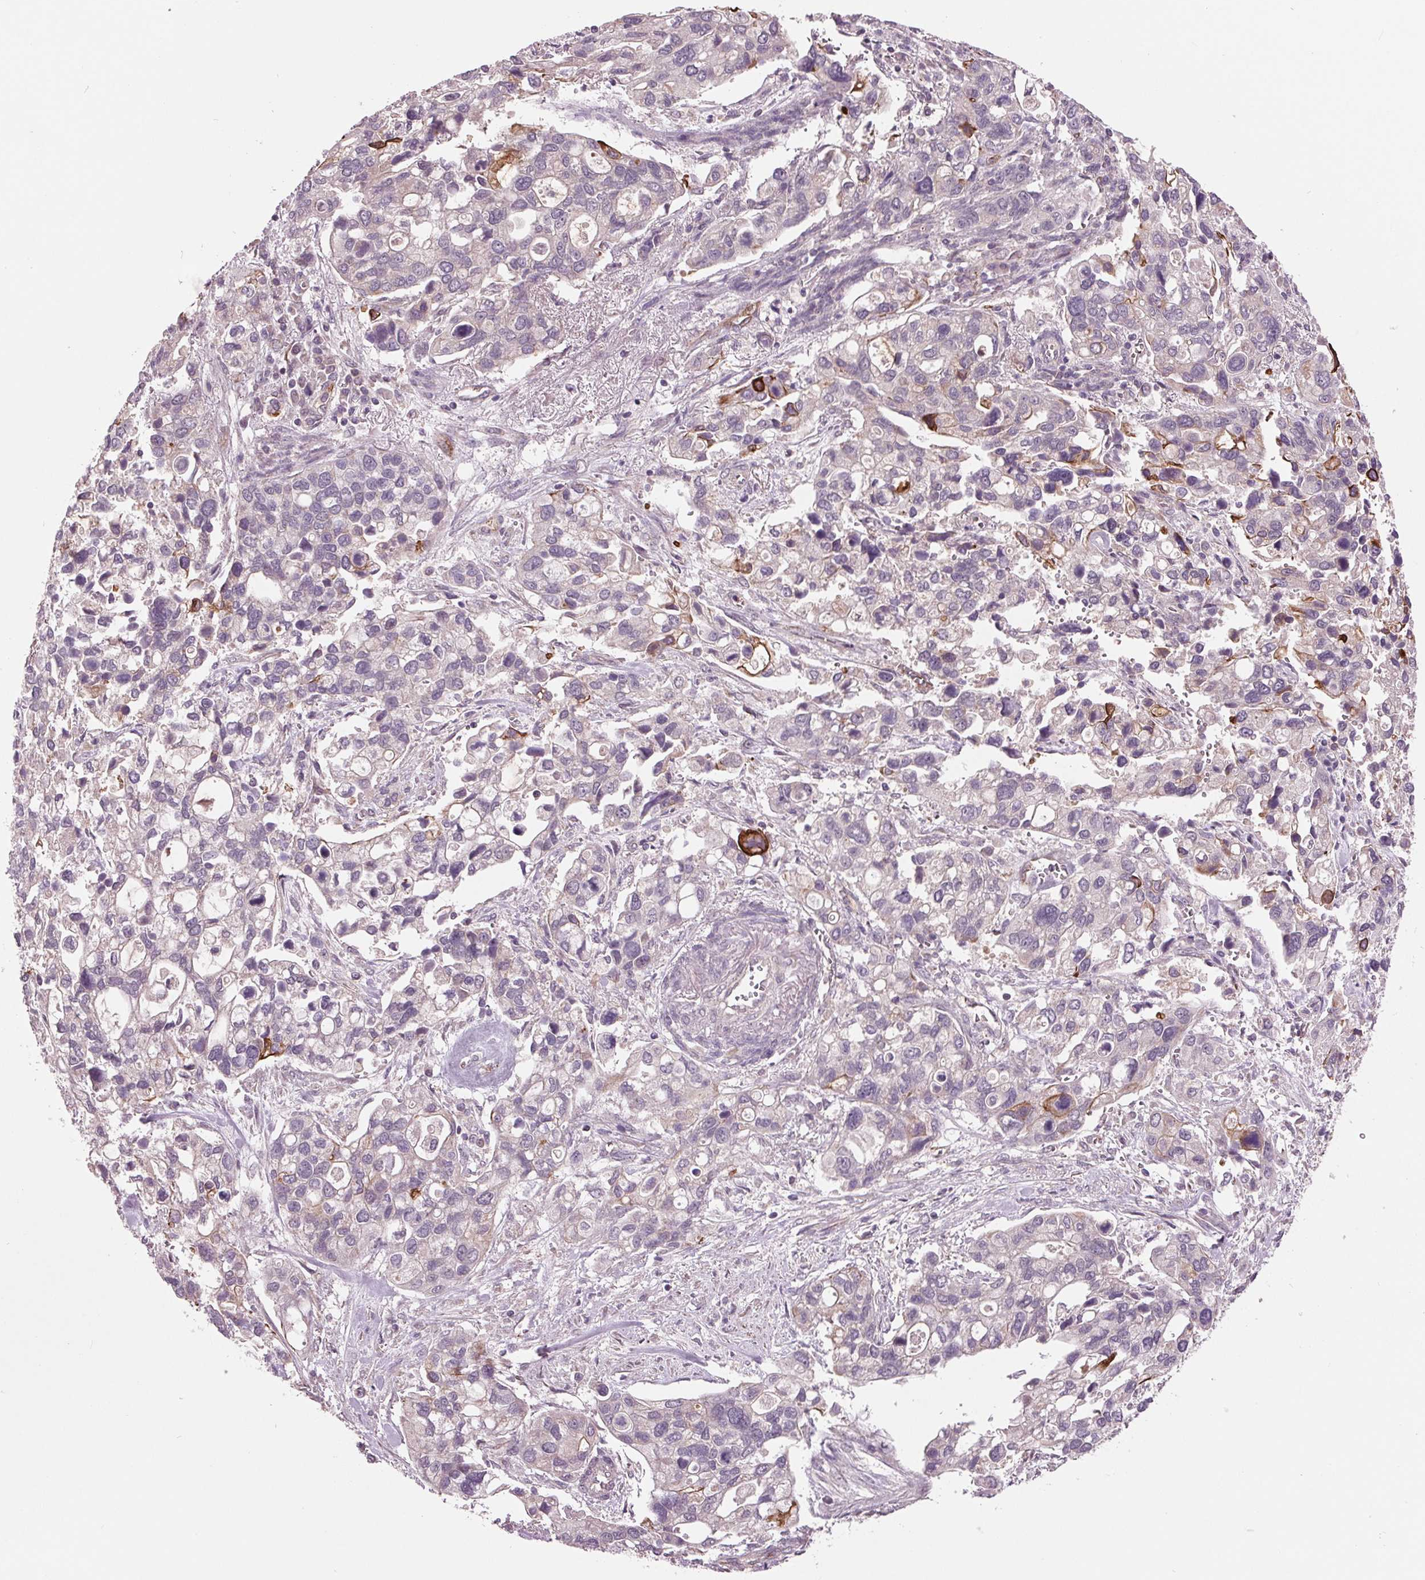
{"staining": {"intensity": "negative", "quantity": "none", "location": "none"}, "tissue": "stomach cancer", "cell_type": "Tumor cells", "image_type": "cancer", "snomed": [{"axis": "morphology", "description": "Adenocarcinoma, NOS"}, {"axis": "topography", "description": "Stomach, upper"}], "caption": "Human stomach cancer (adenocarcinoma) stained for a protein using immunohistochemistry (IHC) shows no positivity in tumor cells.", "gene": "MAPK8", "patient": {"sex": "female", "age": 81}}